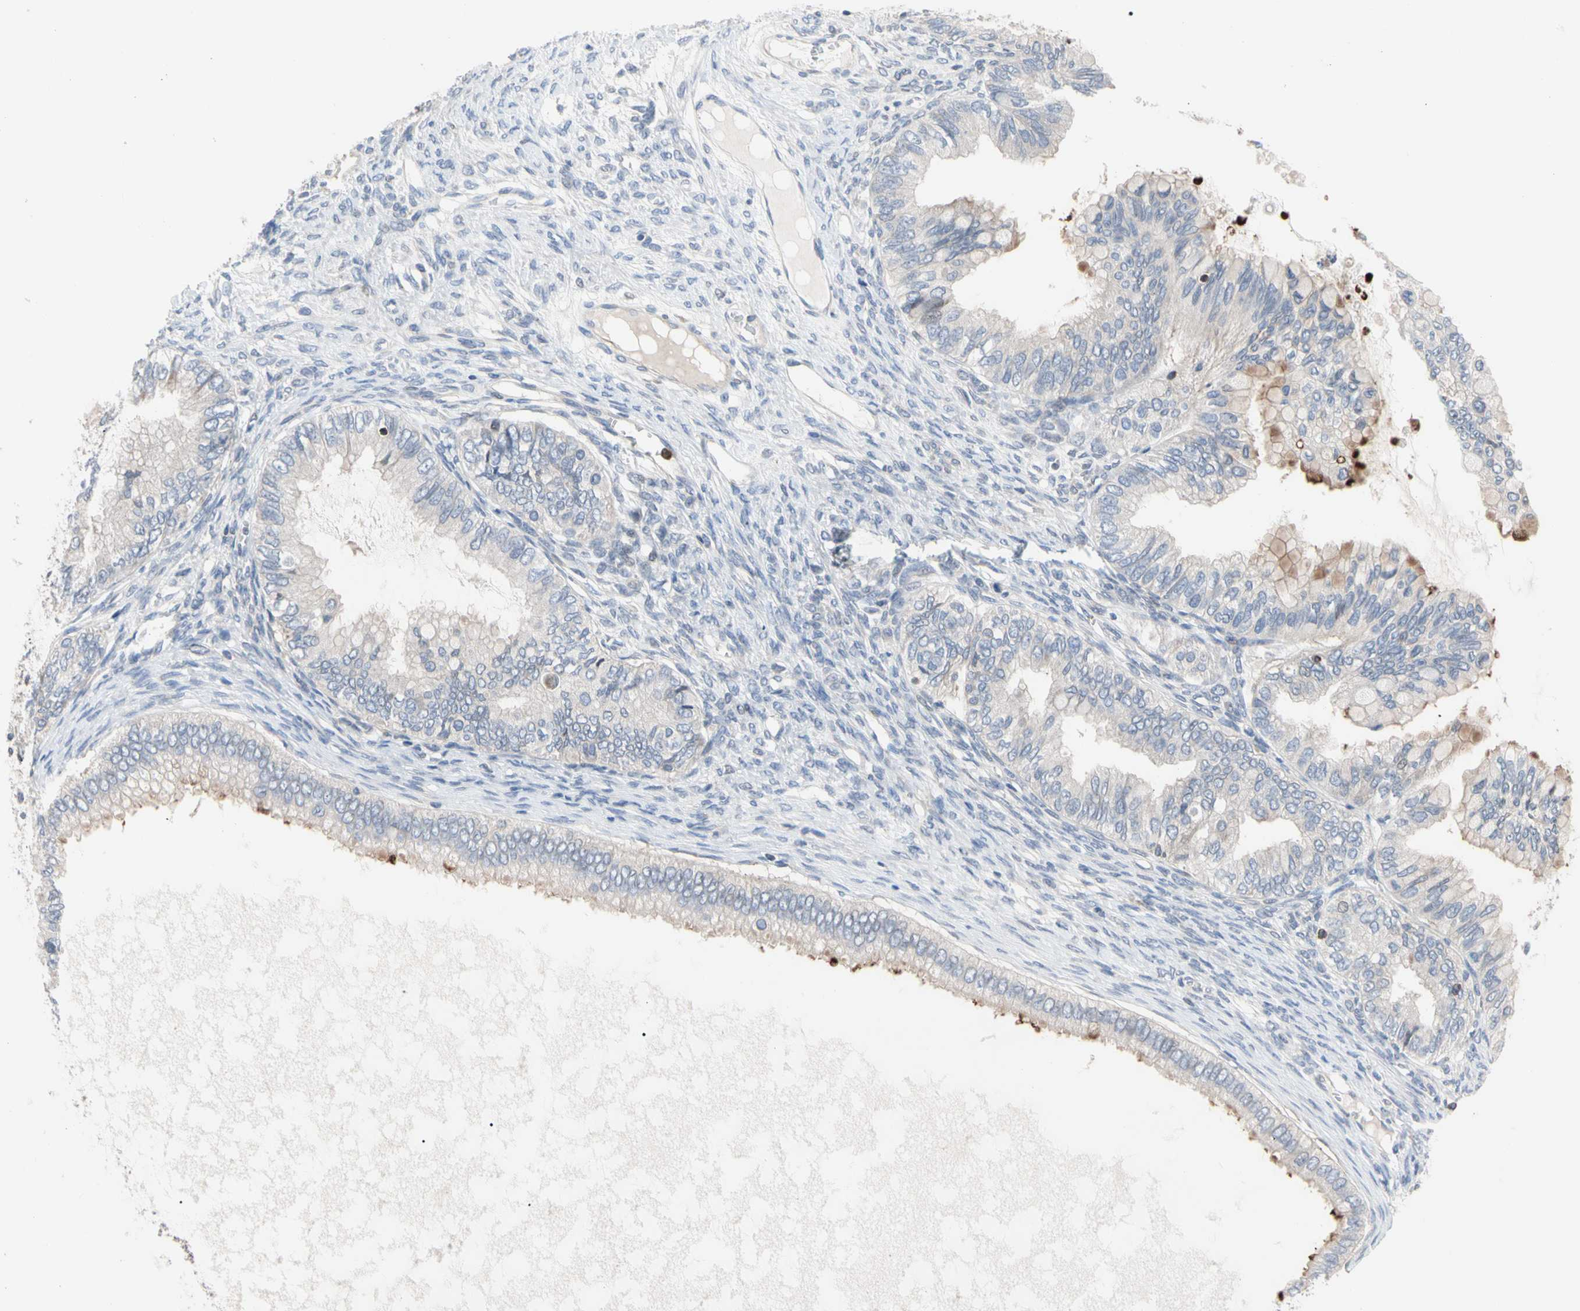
{"staining": {"intensity": "weak", "quantity": "<25%", "location": "cytoplasmic/membranous"}, "tissue": "ovarian cancer", "cell_type": "Tumor cells", "image_type": "cancer", "snomed": [{"axis": "morphology", "description": "Cystadenocarcinoma, mucinous, NOS"}, {"axis": "topography", "description": "Ovary"}], "caption": "Tumor cells show no significant positivity in mucinous cystadenocarcinoma (ovarian).", "gene": "MCL1", "patient": {"sex": "female", "age": 80}}